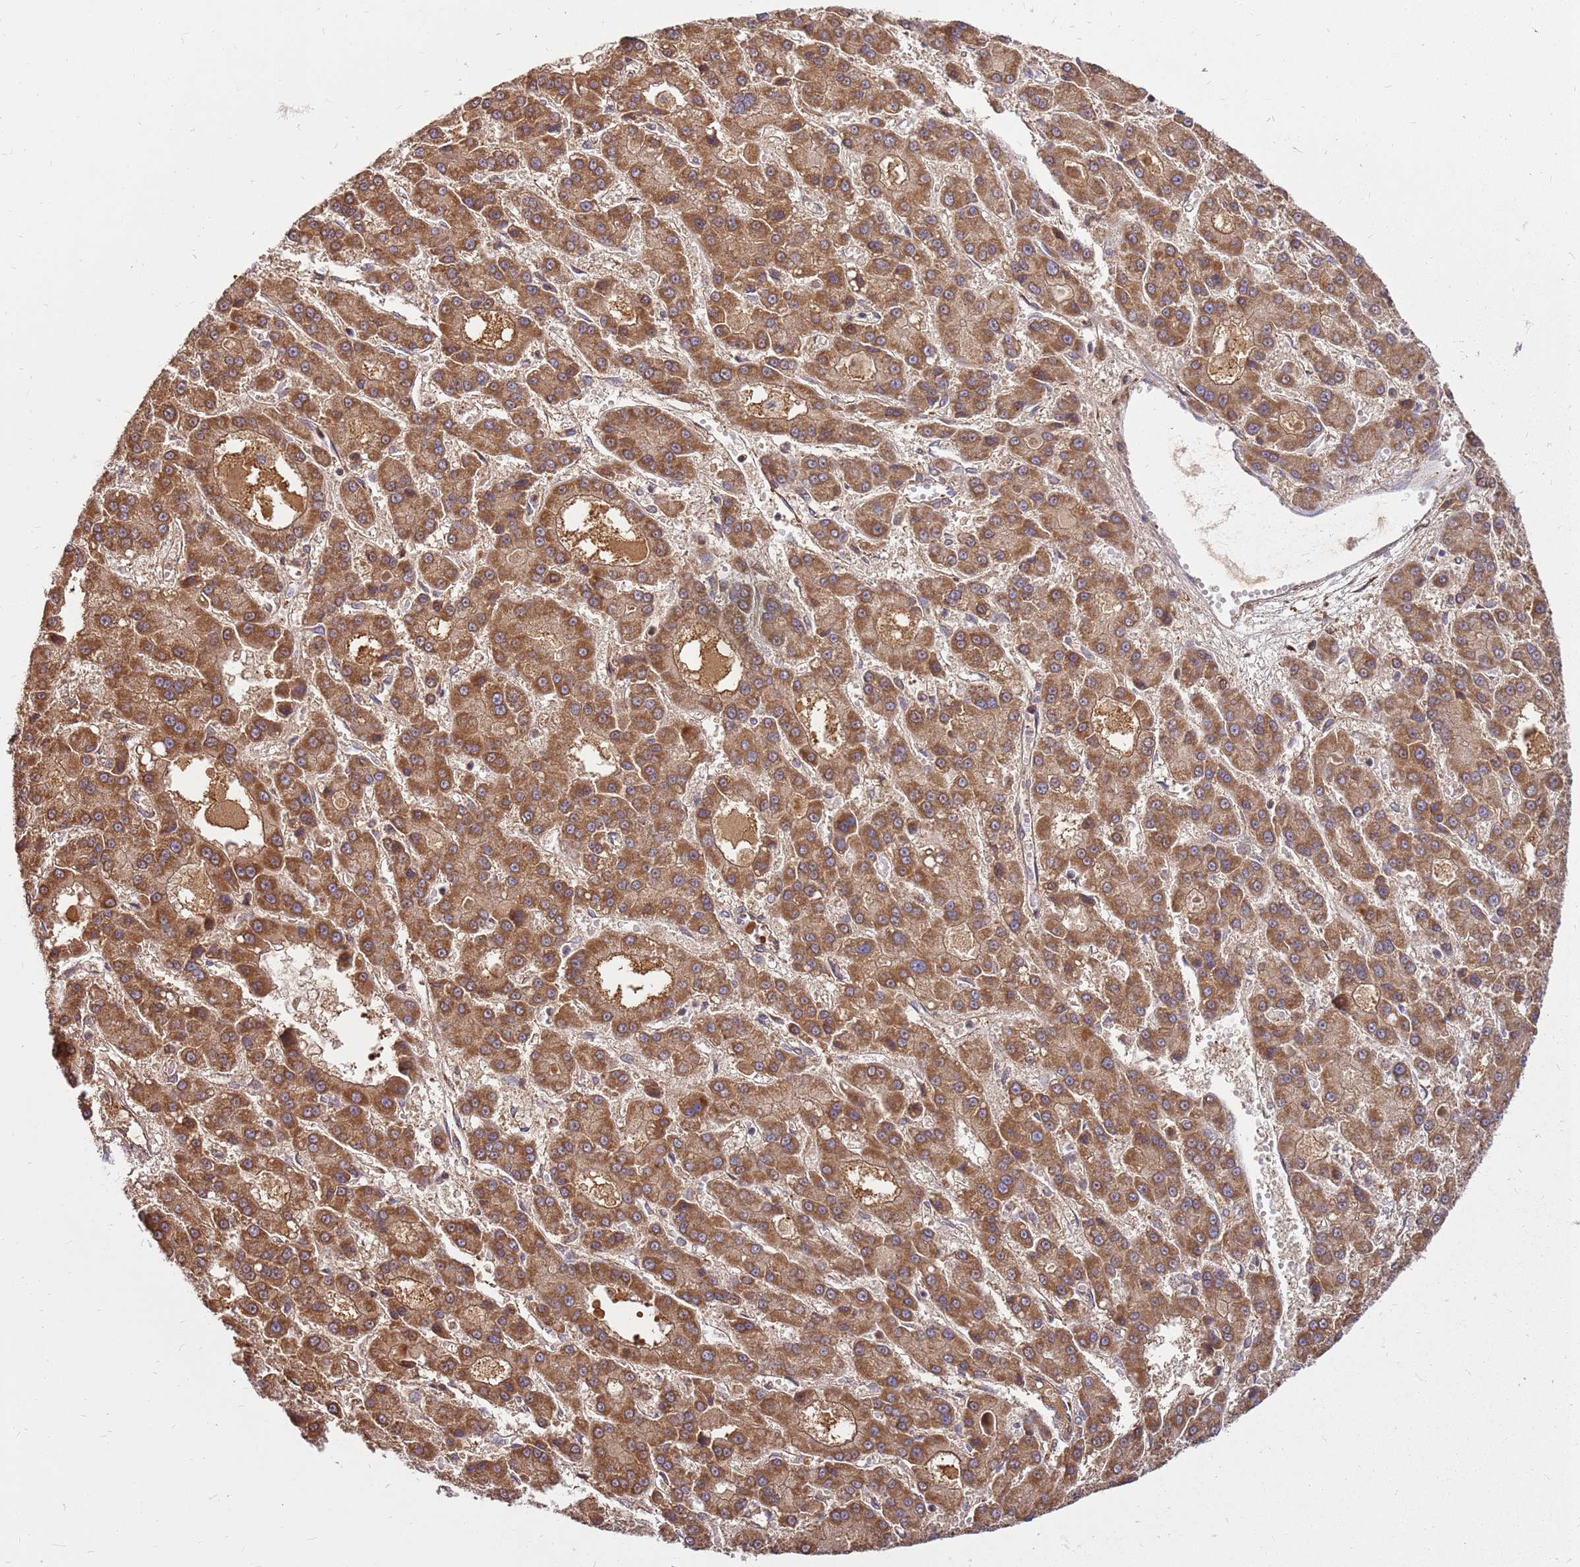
{"staining": {"intensity": "moderate", "quantity": ">75%", "location": "cytoplasmic/membranous"}, "tissue": "liver cancer", "cell_type": "Tumor cells", "image_type": "cancer", "snomed": [{"axis": "morphology", "description": "Carcinoma, Hepatocellular, NOS"}, {"axis": "topography", "description": "Liver"}], "caption": "Protein expression analysis of hepatocellular carcinoma (liver) exhibits moderate cytoplasmic/membranous positivity in about >75% of tumor cells.", "gene": "CCDC159", "patient": {"sex": "male", "age": 70}}